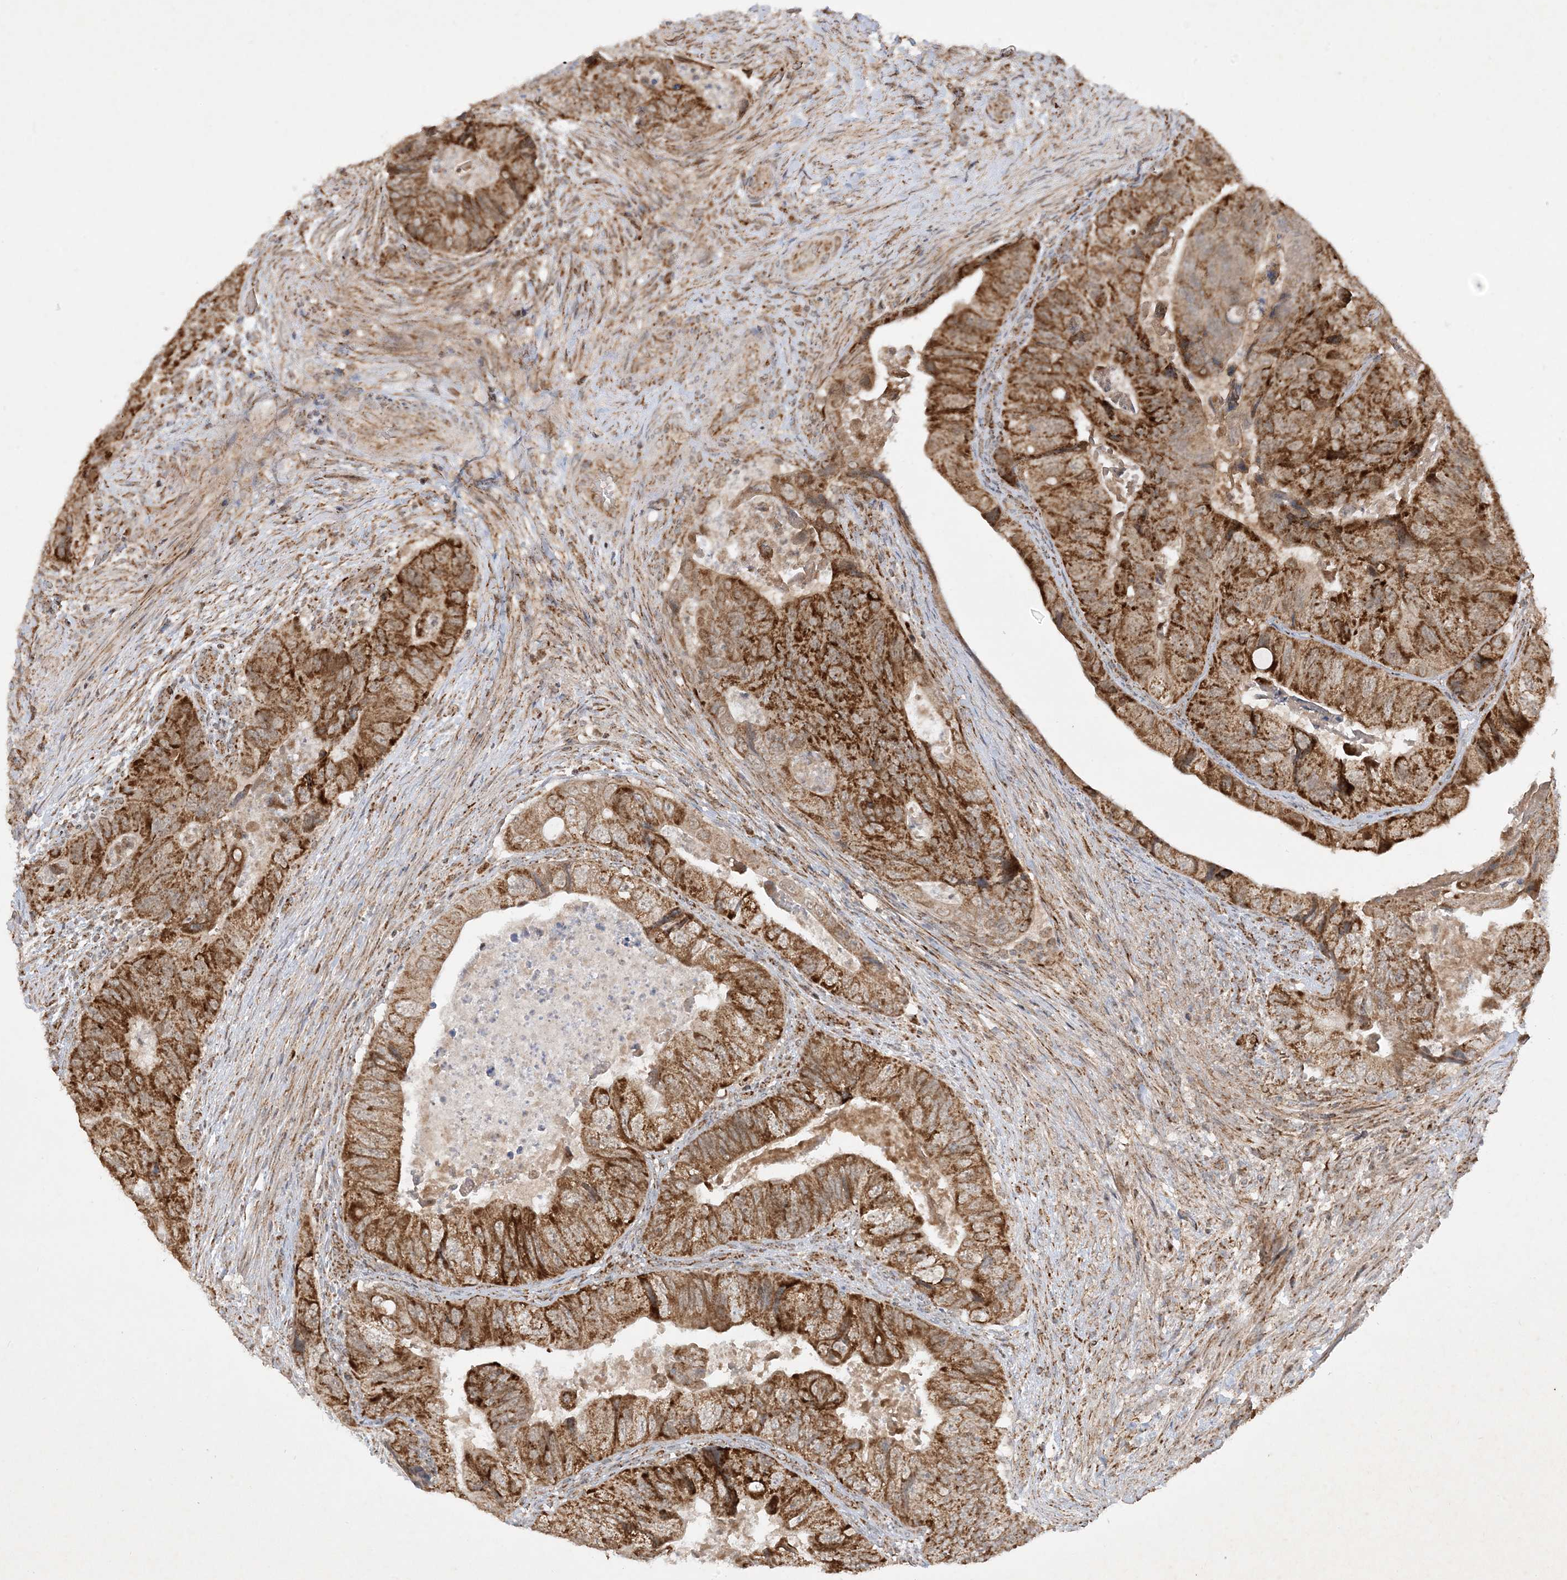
{"staining": {"intensity": "strong", "quantity": ">75%", "location": "cytoplasmic/membranous"}, "tissue": "colorectal cancer", "cell_type": "Tumor cells", "image_type": "cancer", "snomed": [{"axis": "morphology", "description": "Adenocarcinoma, NOS"}, {"axis": "topography", "description": "Rectum"}], "caption": "Tumor cells reveal strong cytoplasmic/membranous expression in about >75% of cells in colorectal adenocarcinoma.", "gene": "NDUFAF3", "patient": {"sex": "male", "age": 63}}